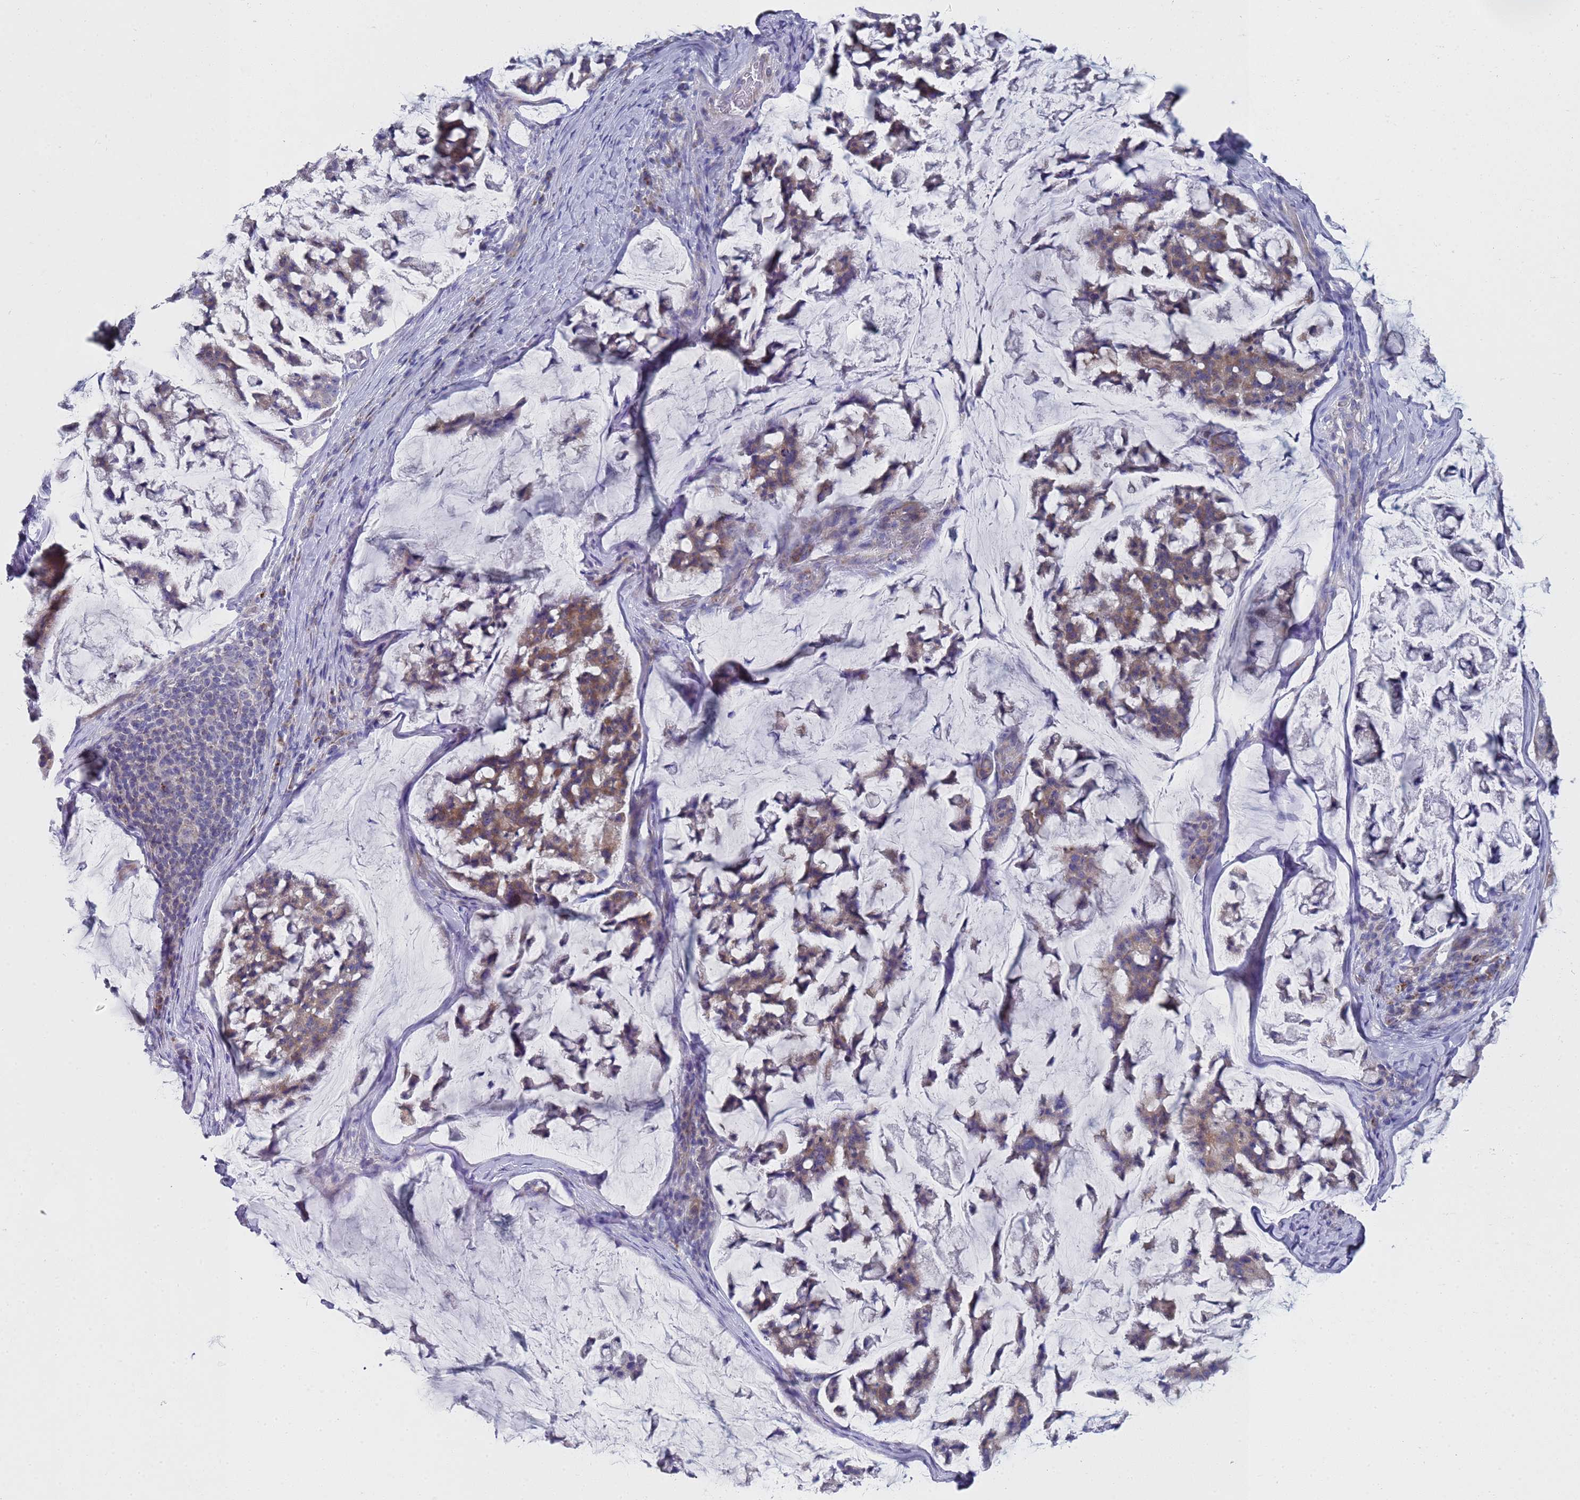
{"staining": {"intensity": "moderate", "quantity": "25%-75%", "location": "cytoplasmic/membranous"}, "tissue": "stomach cancer", "cell_type": "Tumor cells", "image_type": "cancer", "snomed": [{"axis": "morphology", "description": "Adenocarcinoma, NOS"}, {"axis": "topography", "description": "Stomach, lower"}], "caption": "Tumor cells reveal moderate cytoplasmic/membranous staining in about 25%-75% of cells in stomach adenocarcinoma.", "gene": "NPEPPS", "patient": {"sex": "male", "age": 67}}